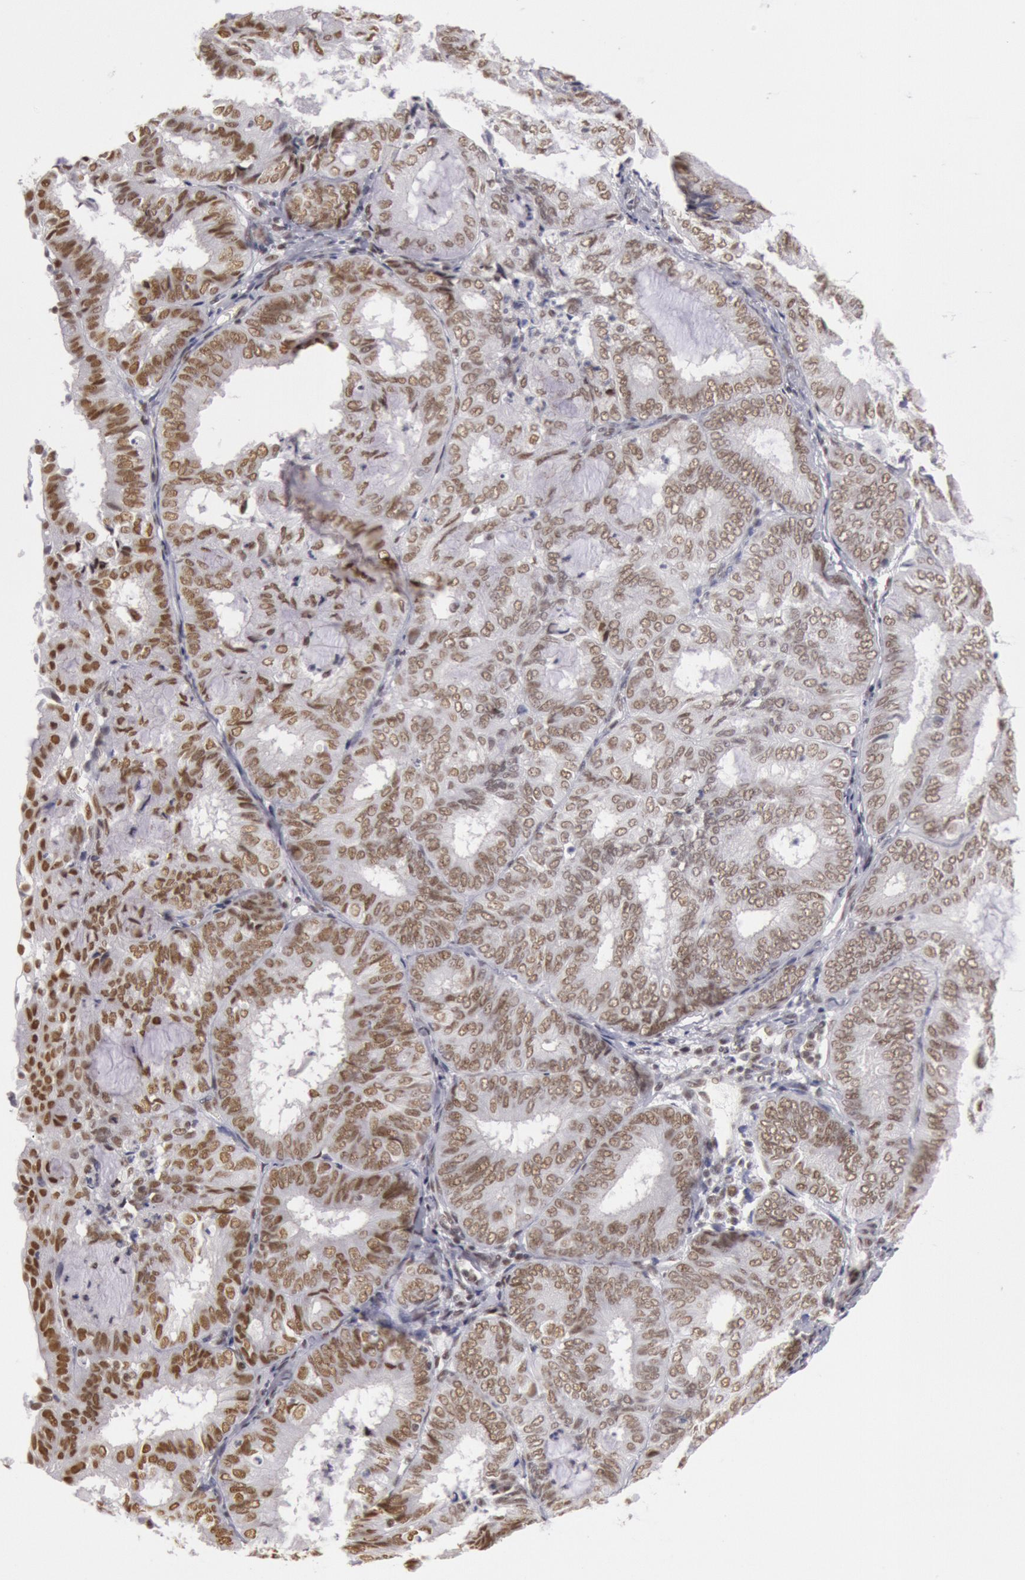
{"staining": {"intensity": "moderate", "quantity": "25%-75%", "location": "nuclear"}, "tissue": "endometrial cancer", "cell_type": "Tumor cells", "image_type": "cancer", "snomed": [{"axis": "morphology", "description": "Adenocarcinoma, NOS"}, {"axis": "topography", "description": "Endometrium"}], "caption": "Endometrial cancer tissue reveals moderate nuclear positivity in approximately 25%-75% of tumor cells, visualized by immunohistochemistry.", "gene": "ESS2", "patient": {"sex": "female", "age": 59}}